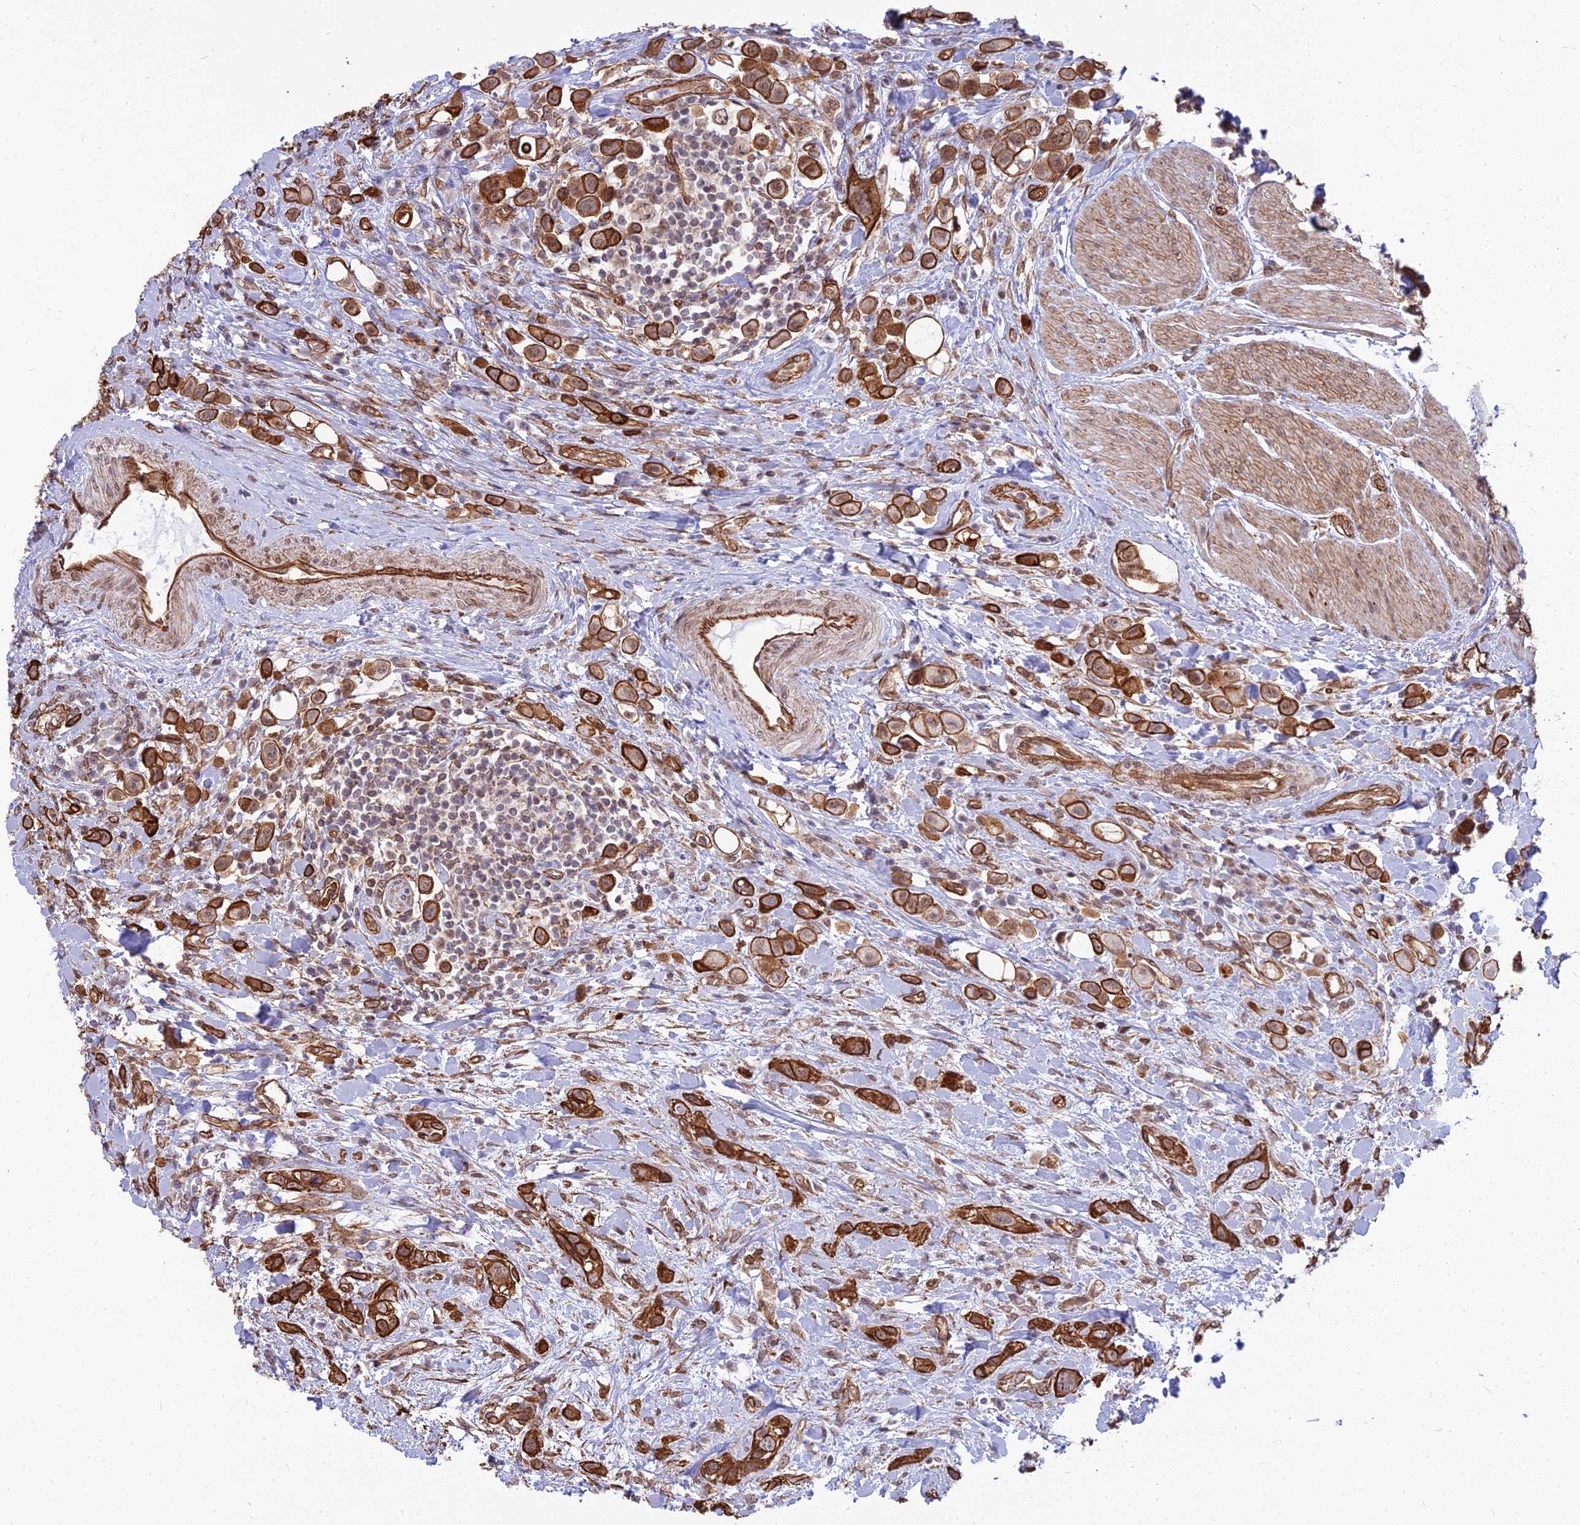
{"staining": {"intensity": "strong", "quantity": ">75%", "location": "cytoplasmic/membranous"}, "tissue": "urothelial cancer", "cell_type": "Tumor cells", "image_type": "cancer", "snomed": [{"axis": "morphology", "description": "Urothelial carcinoma, High grade"}, {"axis": "topography", "description": "Urinary bladder"}], "caption": "IHC histopathology image of high-grade urothelial carcinoma stained for a protein (brown), which reveals high levels of strong cytoplasmic/membranous positivity in about >75% of tumor cells.", "gene": "YJU2", "patient": {"sex": "male", "age": 50}}